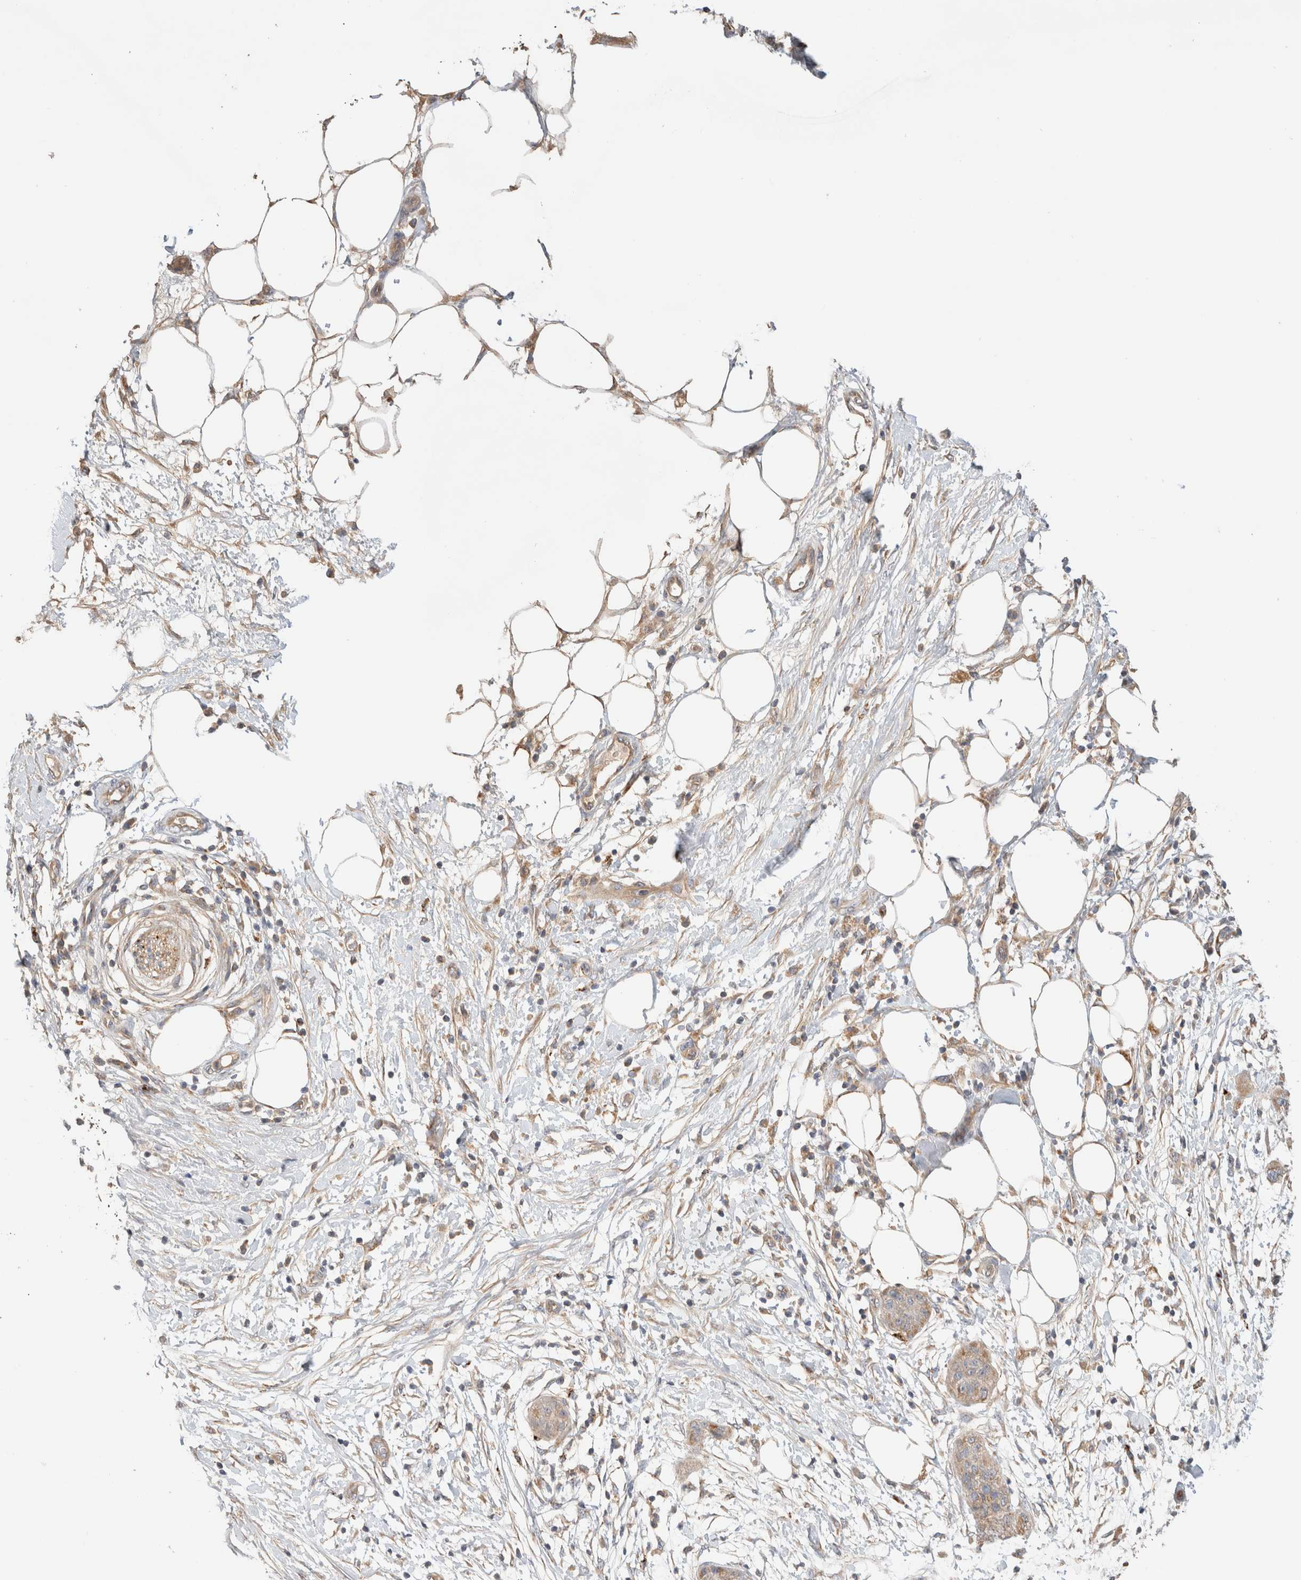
{"staining": {"intensity": "weak", "quantity": "25%-75%", "location": "cytoplasmic/membranous"}, "tissue": "pancreatic cancer", "cell_type": "Tumor cells", "image_type": "cancer", "snomed": [{"axis": "morphology", "description": "Adenocarcinoma, NOS"}, {"axis": "topography", "description": "Pancreas"}], "caption": "Protein staining of pancreatic cancer (adenocarcinoma) tissue displays weak cytoplasmic/membranous staining in about 25%-75% of tumor cells. The protein is stained brown, and the nuclei are stained in blue (DAB IHC with brightfield microscopy, high magnification).", "gene": "B3GNTL1", "patient": {"sex": "female", "age": 78}}